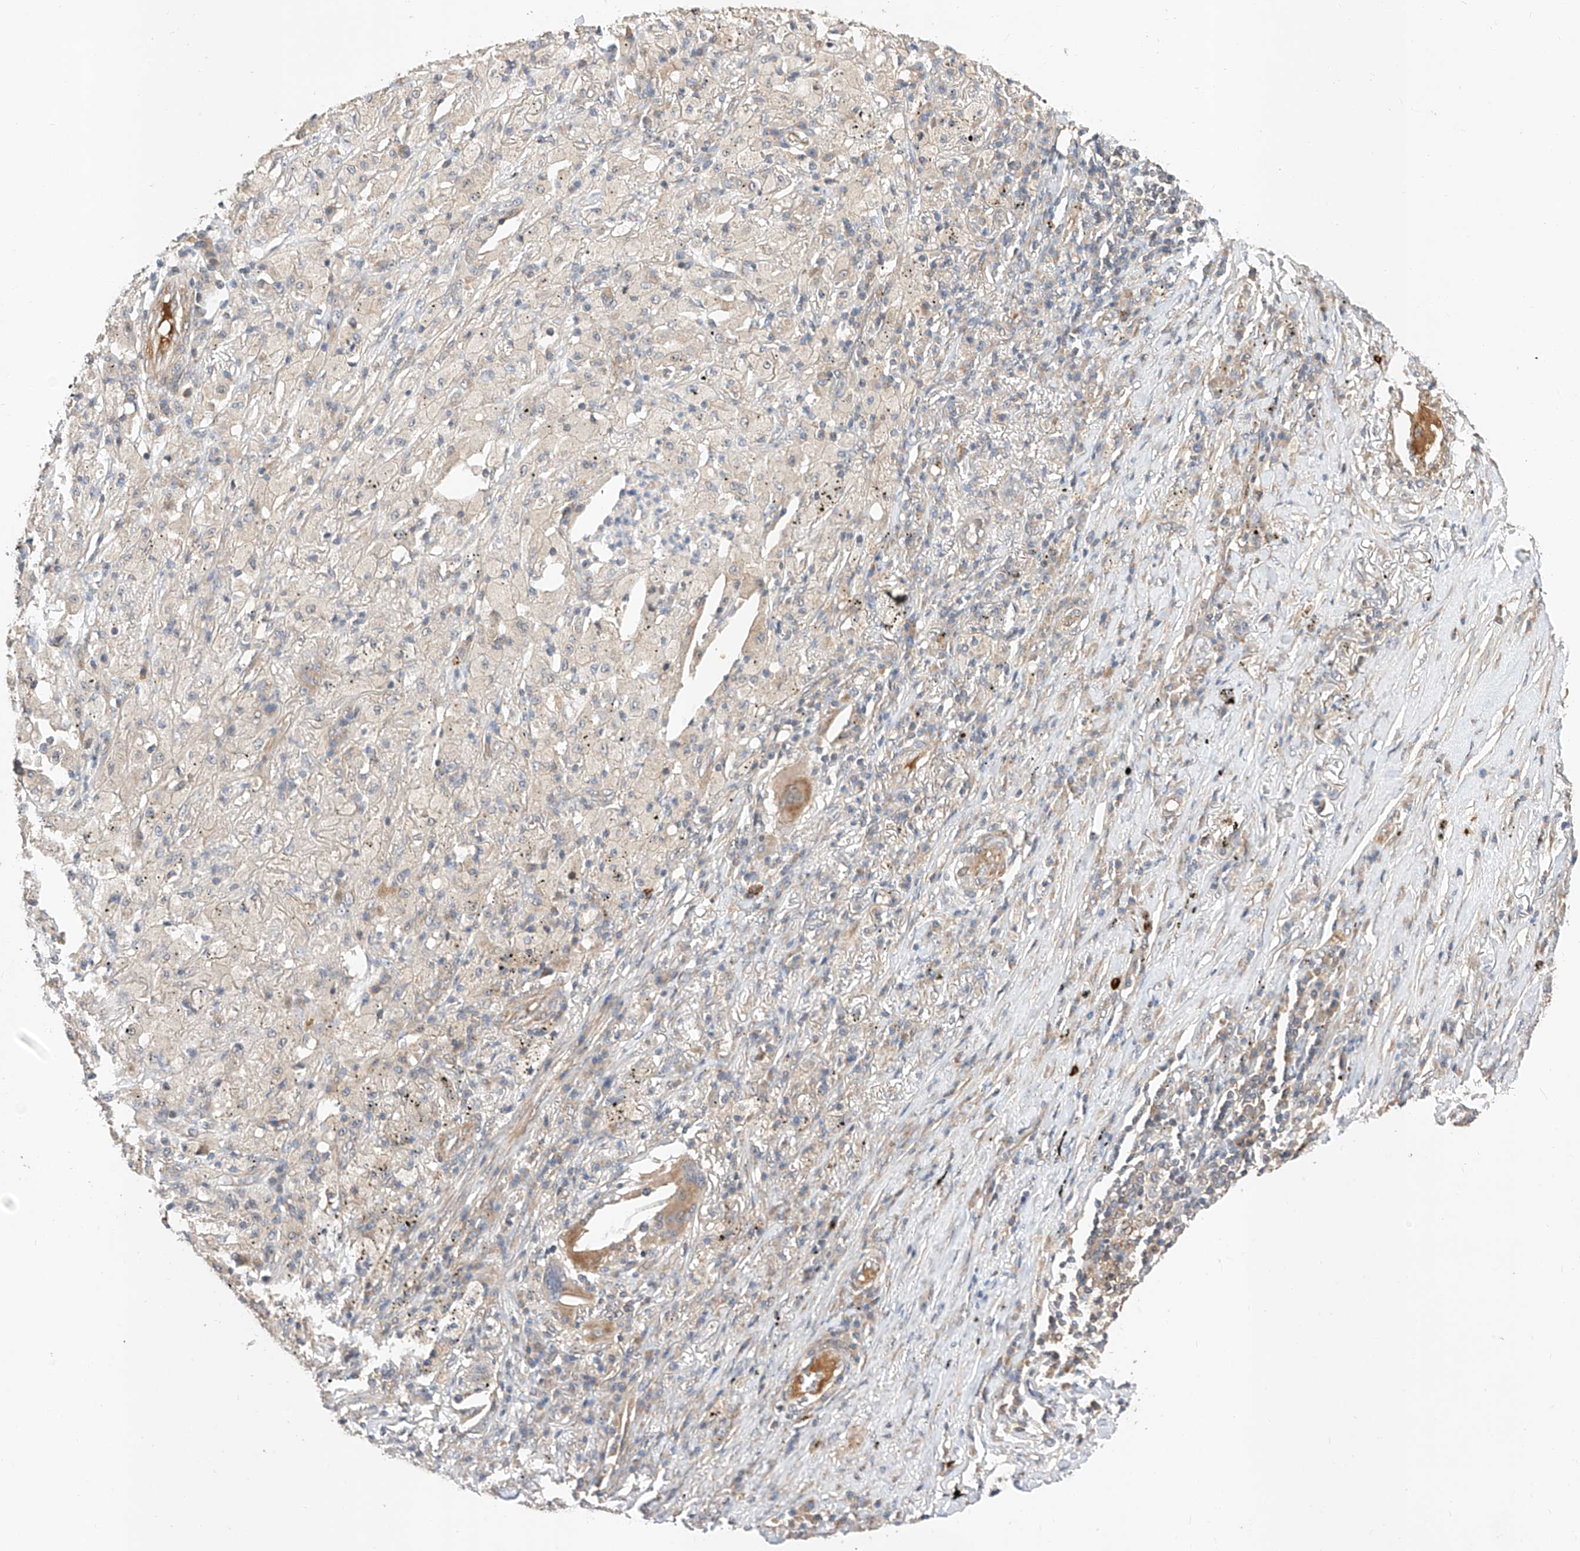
{"staining": {"intensity": "weak", "quantity": "<25%", "location": "cytoplasmic/membranous"}, "tissue": "lung cancer", "cell_type": "Tumor cells", "image_type": "cancer", "snomed": [{"axis": "morphology", "description": "Squamous cell carcinoma, NOS"}, {"axis": "topography", "description": "Lung"}], "caption": "Image shows no protein positivity in tumor cells of lung cancer tissue. (DAB (3,3'-diaminobenzidine) IHC with hematoxylin counter stain).", "gene": "RAB23", "patient": {"sex": "female", "age": 63}}